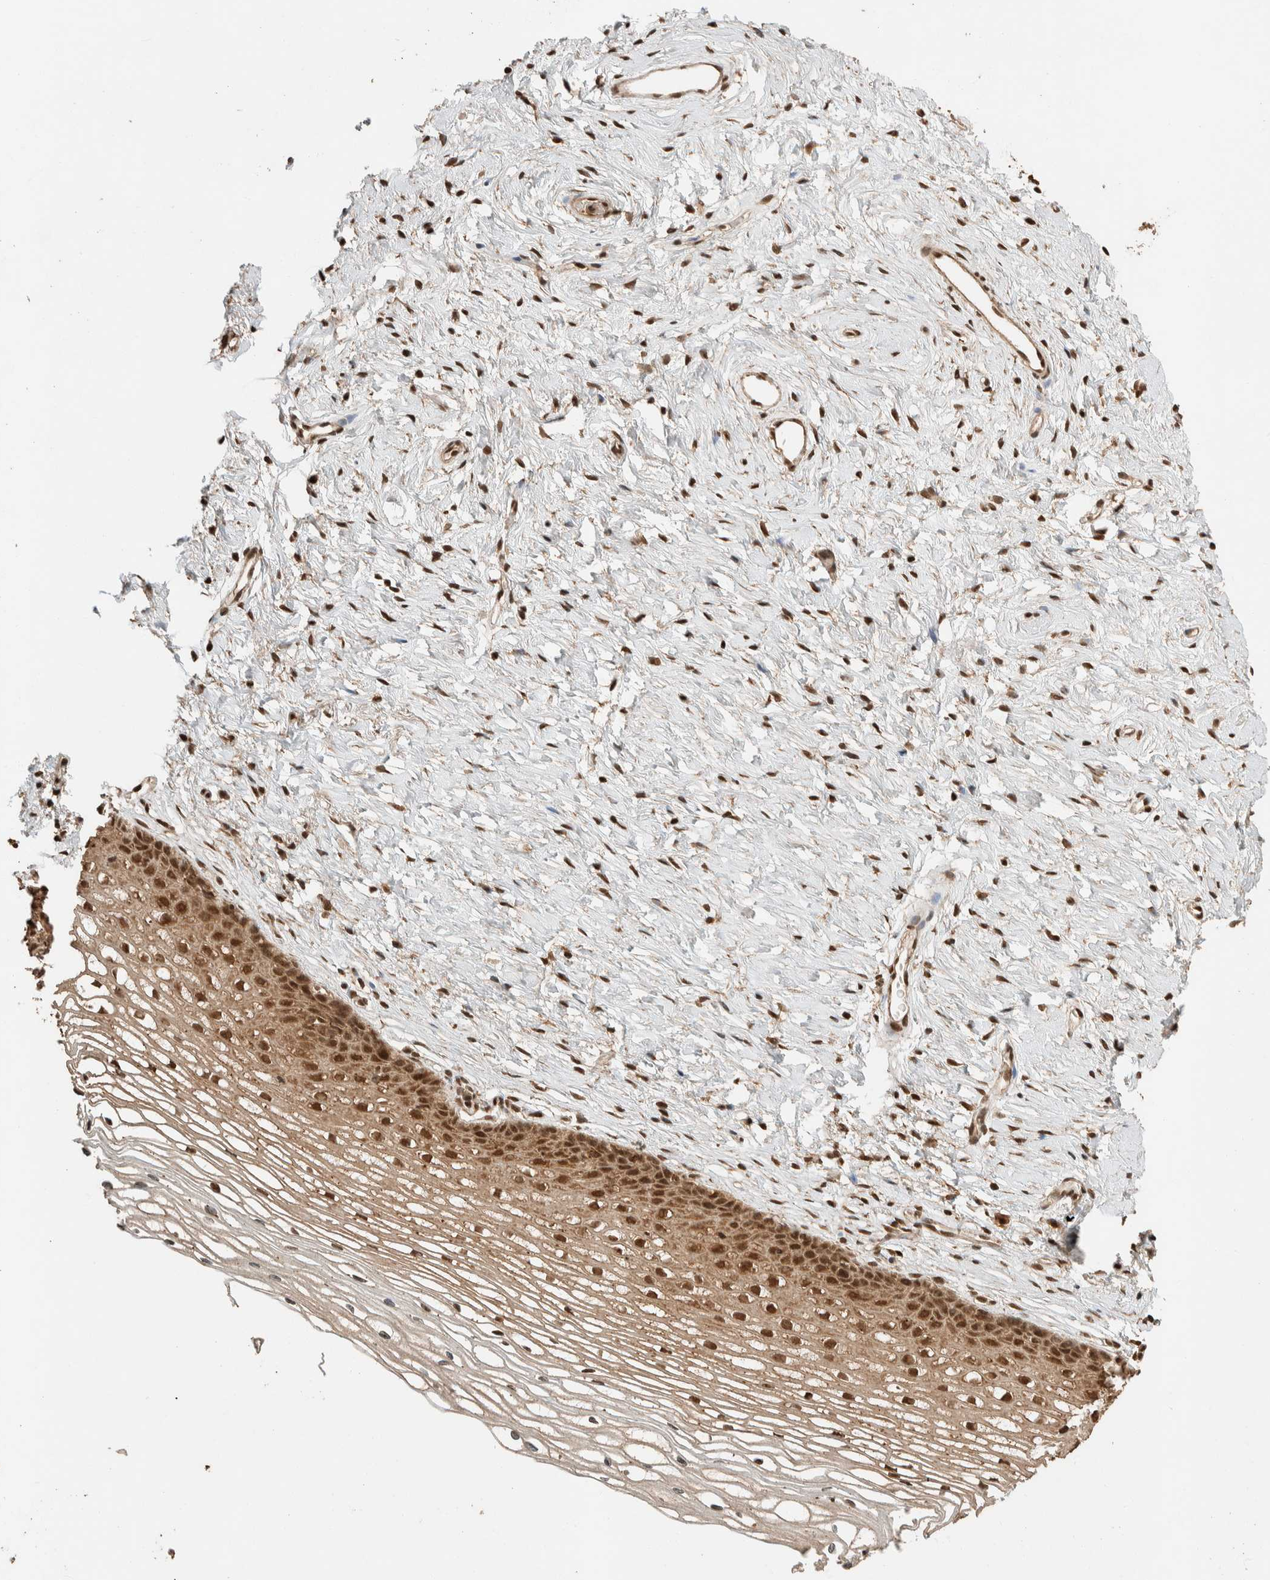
{"staining": {"intensity": "moderate", "quantity": "25%-75%", "location": "cytoplasmic/membranous,nuclear"}, "tissue": "cervix", "cell_type": "Glandular cells", "image_type": "normal", "snomed": [{"axis": "morphology", "description": "Normal tissue, NOS"}, {"axis": "topography", "description": "Cervix"}], "caption": "A brown stain shows moderate cytoplasmic/membranous,nuclear staining of a protein in glandular cells of normal cervix. The staining was performed using DAB (3,3'-diaminobenzidine), with brown indicating positive protein expression. Nuclei are stained blue with hematoxylin.", "gene": "ZBTB2", "patient": {"sex": "female", "age": 77}}